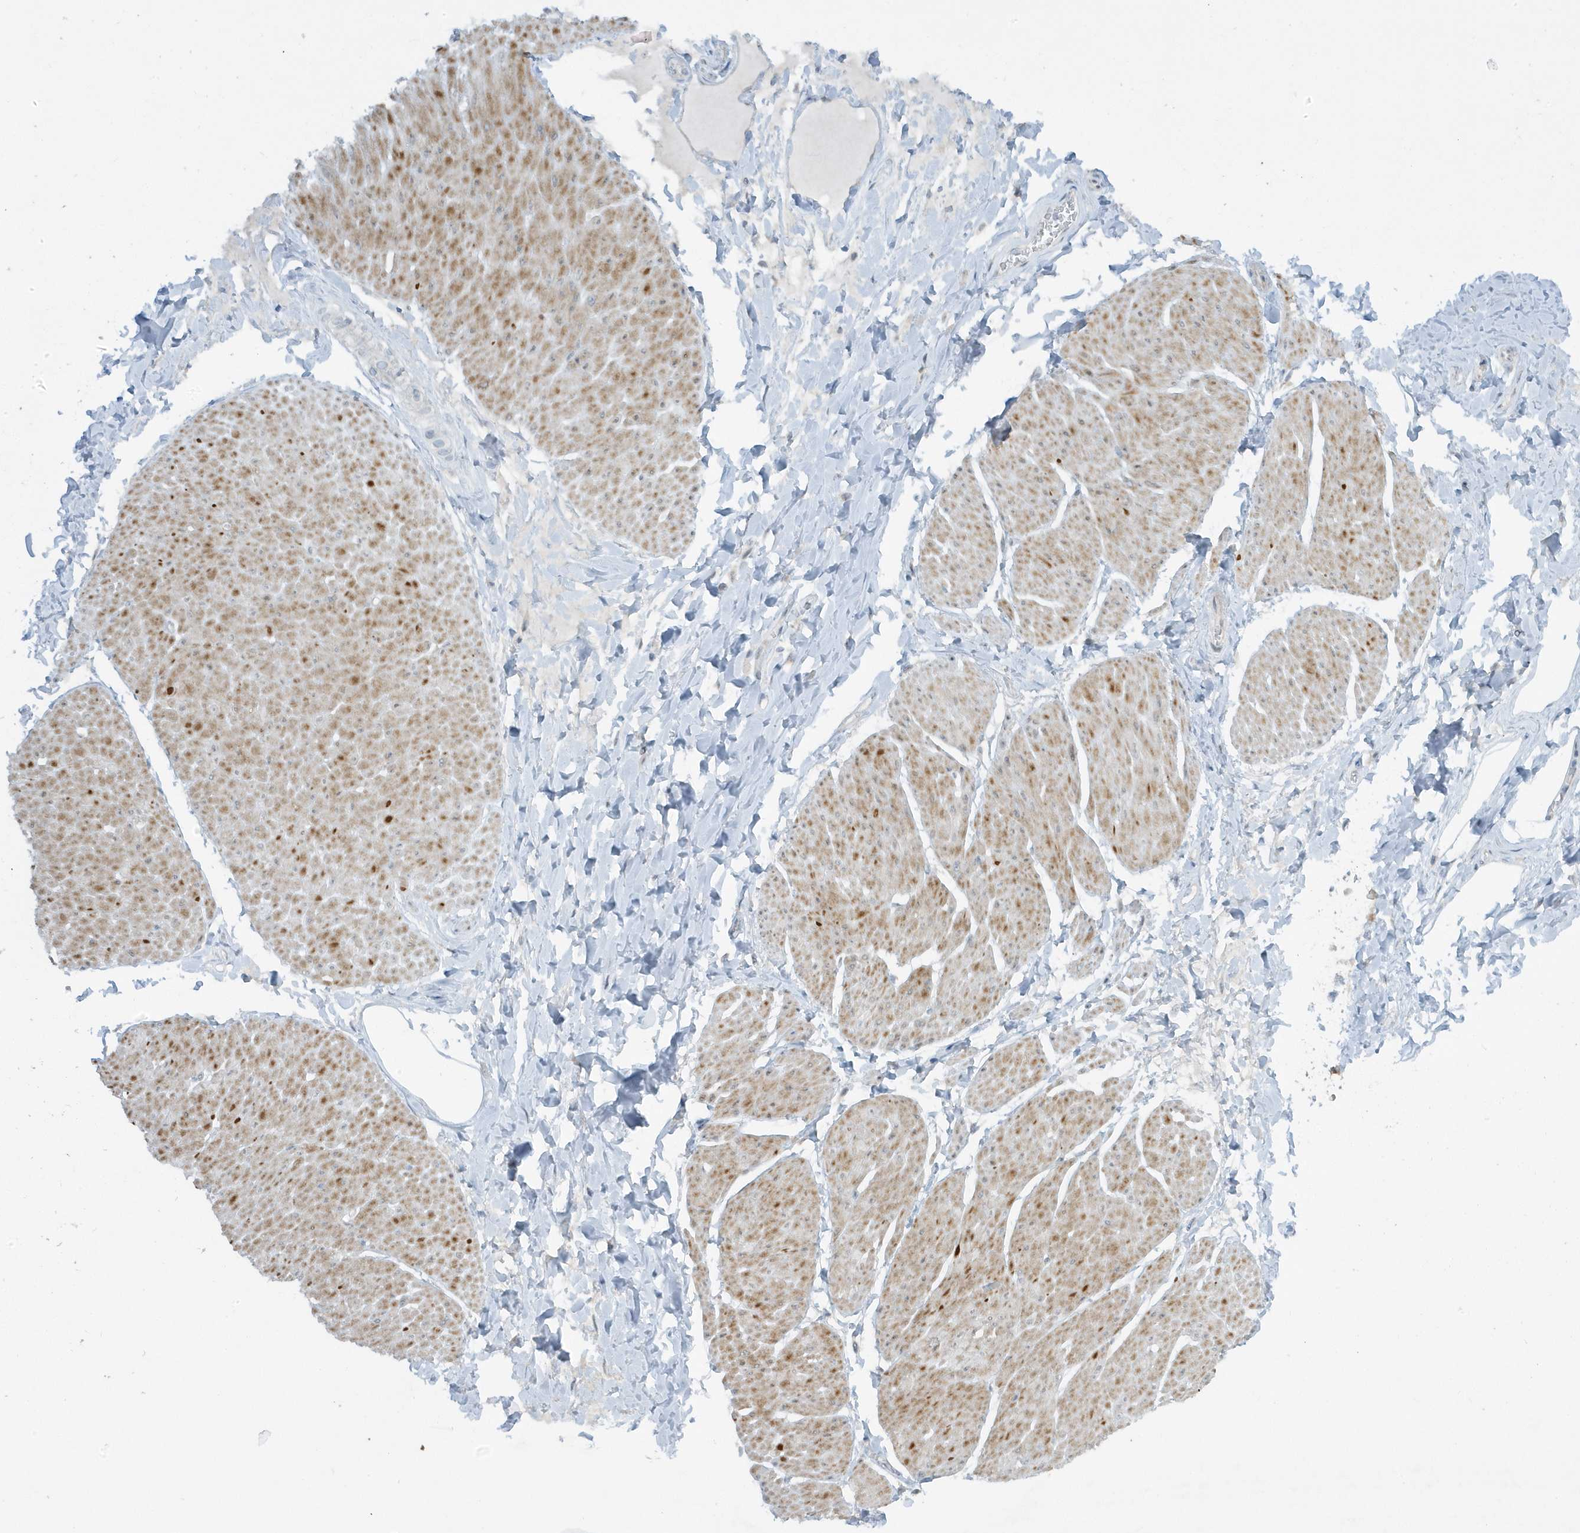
{"staining": {"intensity": "moderate", "quantity": "25%-75%", "location": "cytoplasmic/membranous,nuclear"}, "tissue": "smooth muscle", "cell_type": "Smooth muscle cells", "image_type": "normal", "snomed": [{"axis": "morphology", "description": "Urothelial carcinoma, High grade"}, {"axis": "topography", "description": "Urinary bladder"}], "caption": "Protein expression analysis of normal smooth muscle displays moderate cytoplasmic/membranous,nuclear staining in approximately 25%-75% of smooth muscle cells.", "gene": "SCN3A", "patient": {"sex": "male", "age": 46}}